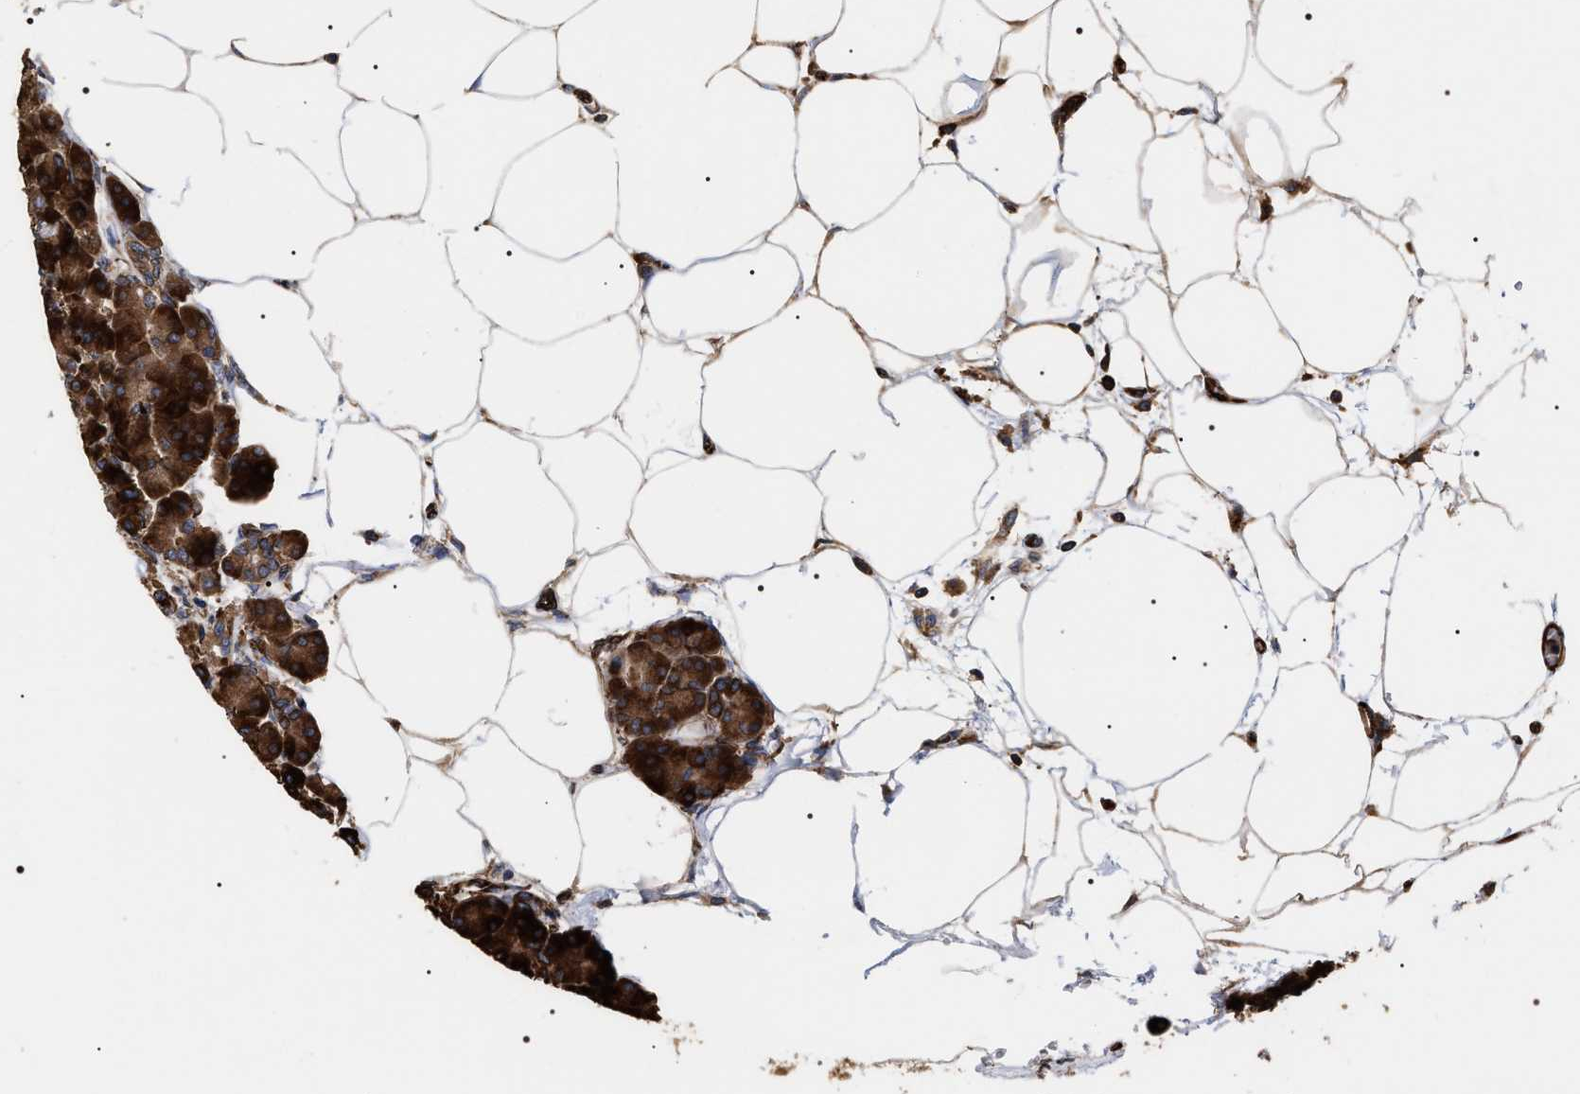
{"staining": {"intensity": "strong", "quantity": ">75%", "location": "cytoplasmic/membranous"}, "tissue": "pancreas", "cell_type": "Exocrine glandular cells", "image_type": "normal", "snomed": [{"axis": "morphology", "description": "Normal tissue, NOS"}, {"axis": "topography", "description": "Pancreas"}], "caption": "IHC histopathology image of normal human pancreas stained for a protein (brown), which demonstrates high levels of strong cytoplasmic/membranous positivity in approximately >75% of exocrine glandular cells.", "gene": "SERBP1", "patient": {"sex": "female", "age": 70}}